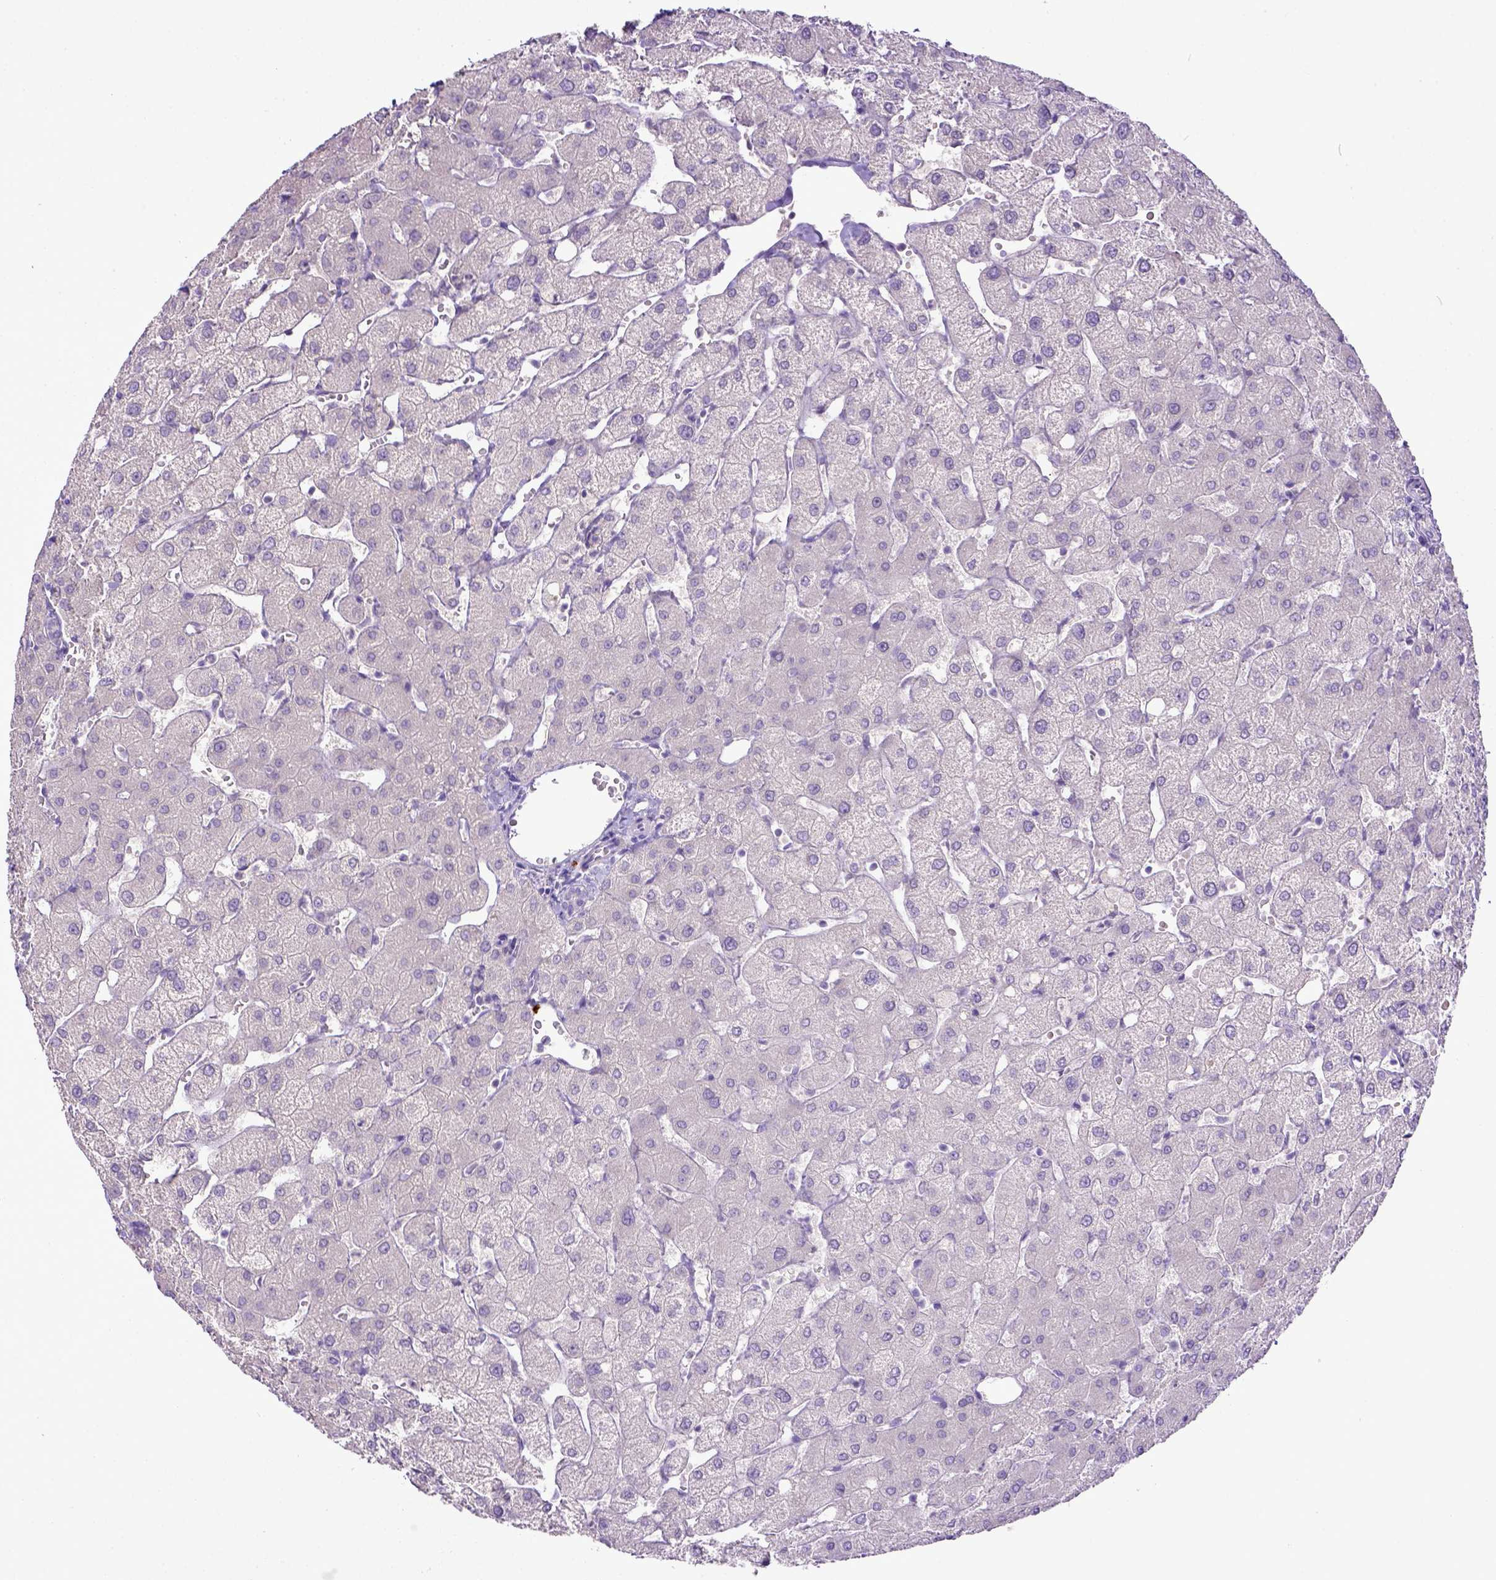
{"staining": {"intensity": "negative", "quantity": "none", "location": "none"}, "tissue": "liver", "cell_type": "Cholangiocytes", "image_type": "normal", "snomed": [{"axis": "morphology", "description": "Normal tissue, NOS"}, {"axis": "topography", "description": "Liver"}], "caption": "Cholangiocytes are negative for brown protein staining in benign liver. Brightfield microscopy of immunohistochemistry (IHC) stained with DAB (brown) and hematoxylin (blue), captured at high magnification.", "gene": "KIT", "patient": {"sex": "female", "age": 54}}